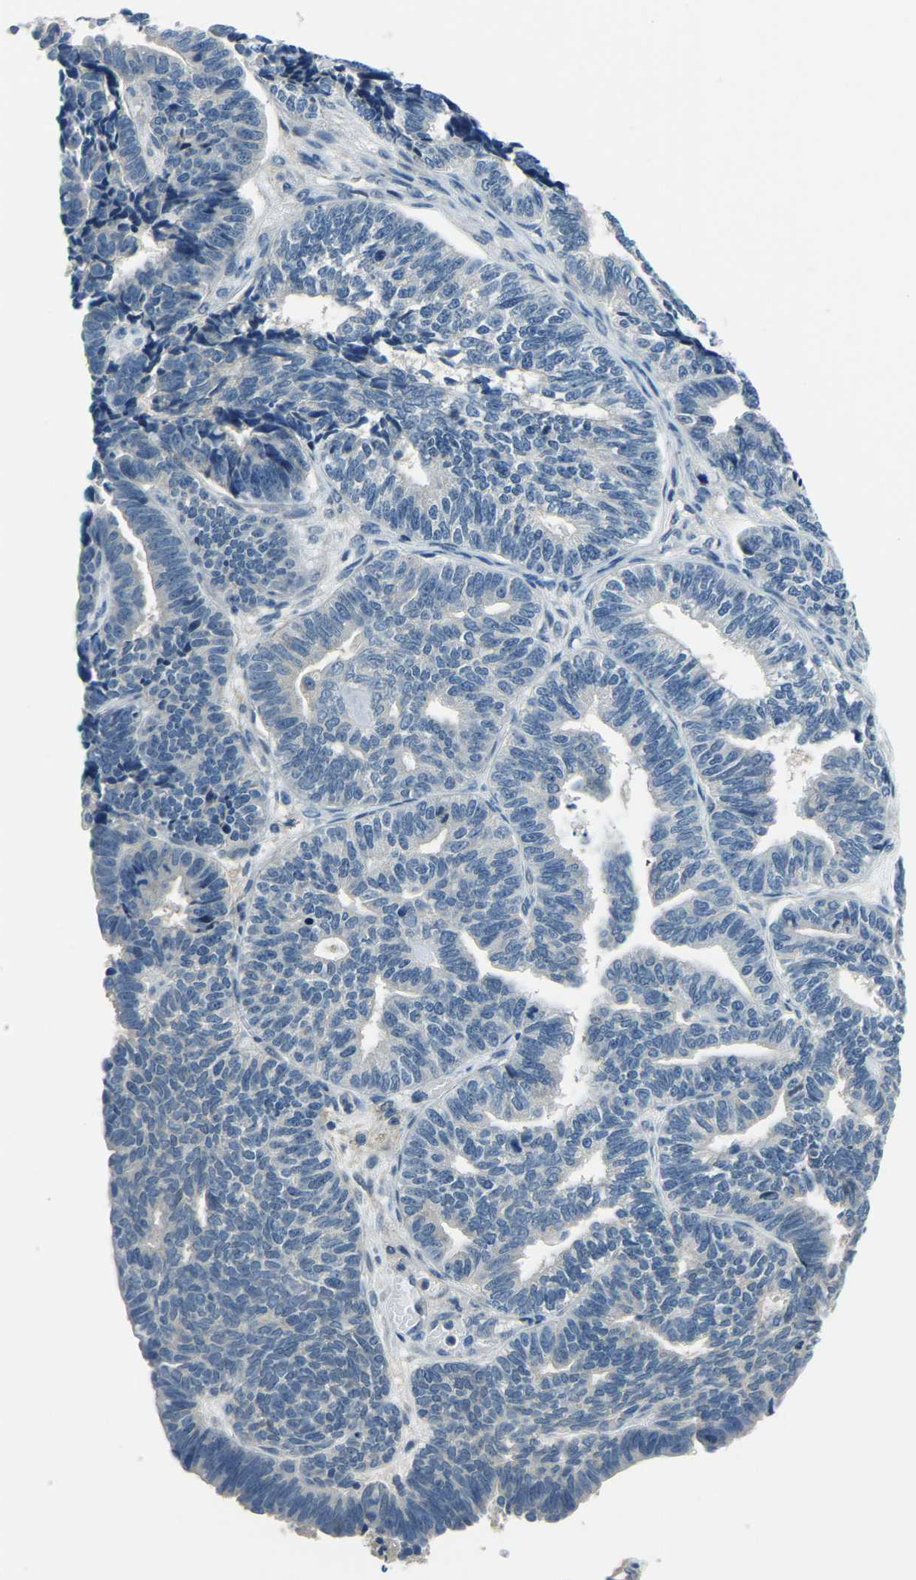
{"staining": {"intensity": "negative", "quantity": "none", "location": "none"}, "tissue": "endometrial cancer", "cell_type": "Tumor cells", "image_type": "cancer", "snomed": [{"axis": "morphology", "description": "Adenocarcinoma, NOS"}, {"axis": "topography", "description": "Endometrium"}], "caption": "Protein analysis of endometrial adenocarcinoma reveals no significant staining in tumor cells.", "gene": "RRP1", "patient": {"sex": "female", "age": 70}}